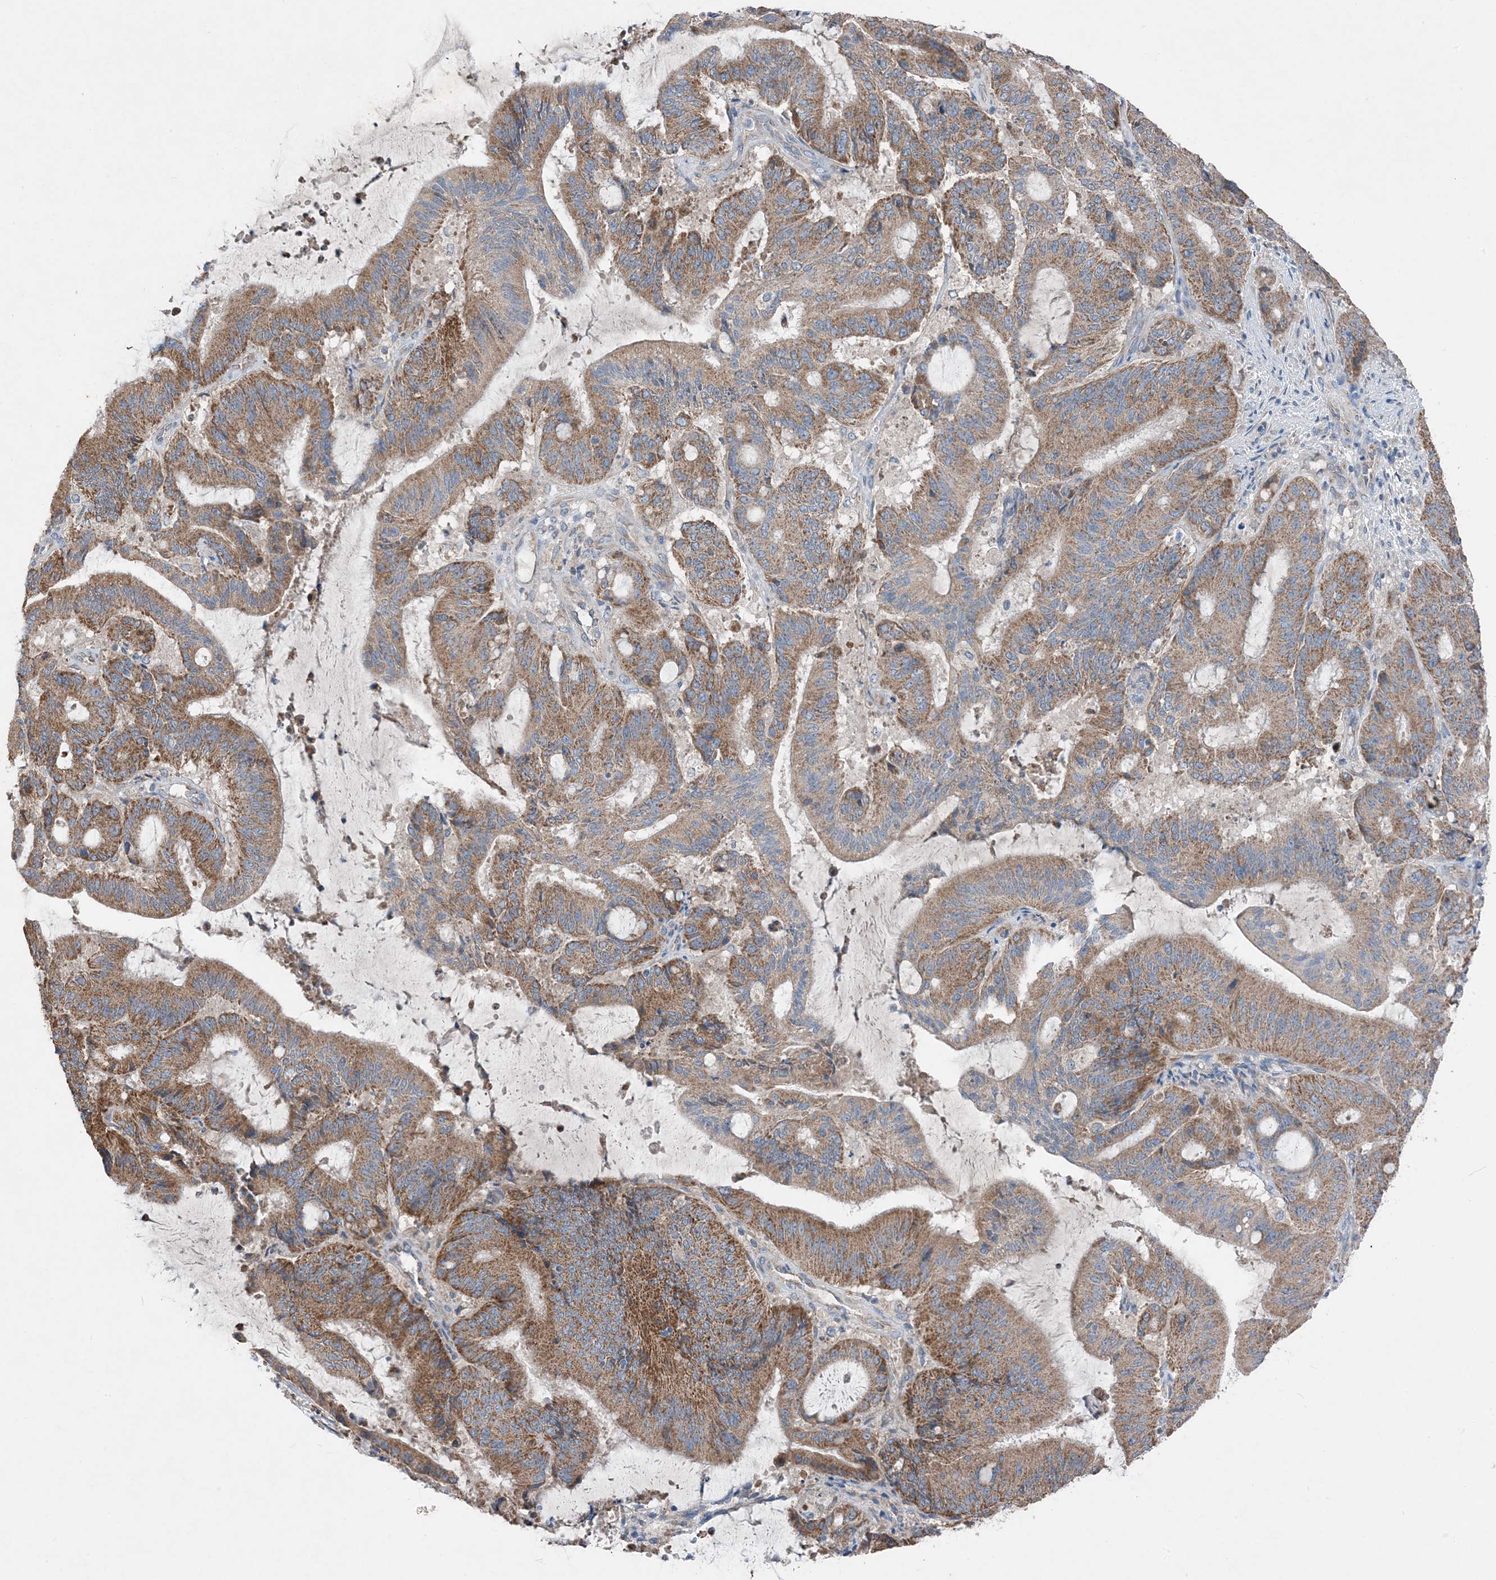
{"staining": {"intensity": "moderate", "quantity": ">75%", "location": "cytoplasmic/membranous"}, "tissue": "liver cancer", "cell_type": "Tumor cells", "image_type": "cancer", "snomed": [{"axis": "morphology", "description": "Normal tissue, NOS"}, {"axis": "morphology", "description": "Cholangiocarcinoma"}, {"axis": "topography", "description": "Liver"}, {"axis": "topography", "description": "Peripheral nerve tissue"}], "caption": "High-magnification brightfield microscopy of liver cholangiocarcinoma stained with DAB (brown) and counterstained with hematoxylin (blue). tumor cells exhibit moderate cytoplasmic/membranous positivity is appreciated in about>75% of cells.", "gene": "DHX30", "patient": {"sex": "female", "age": 73}}